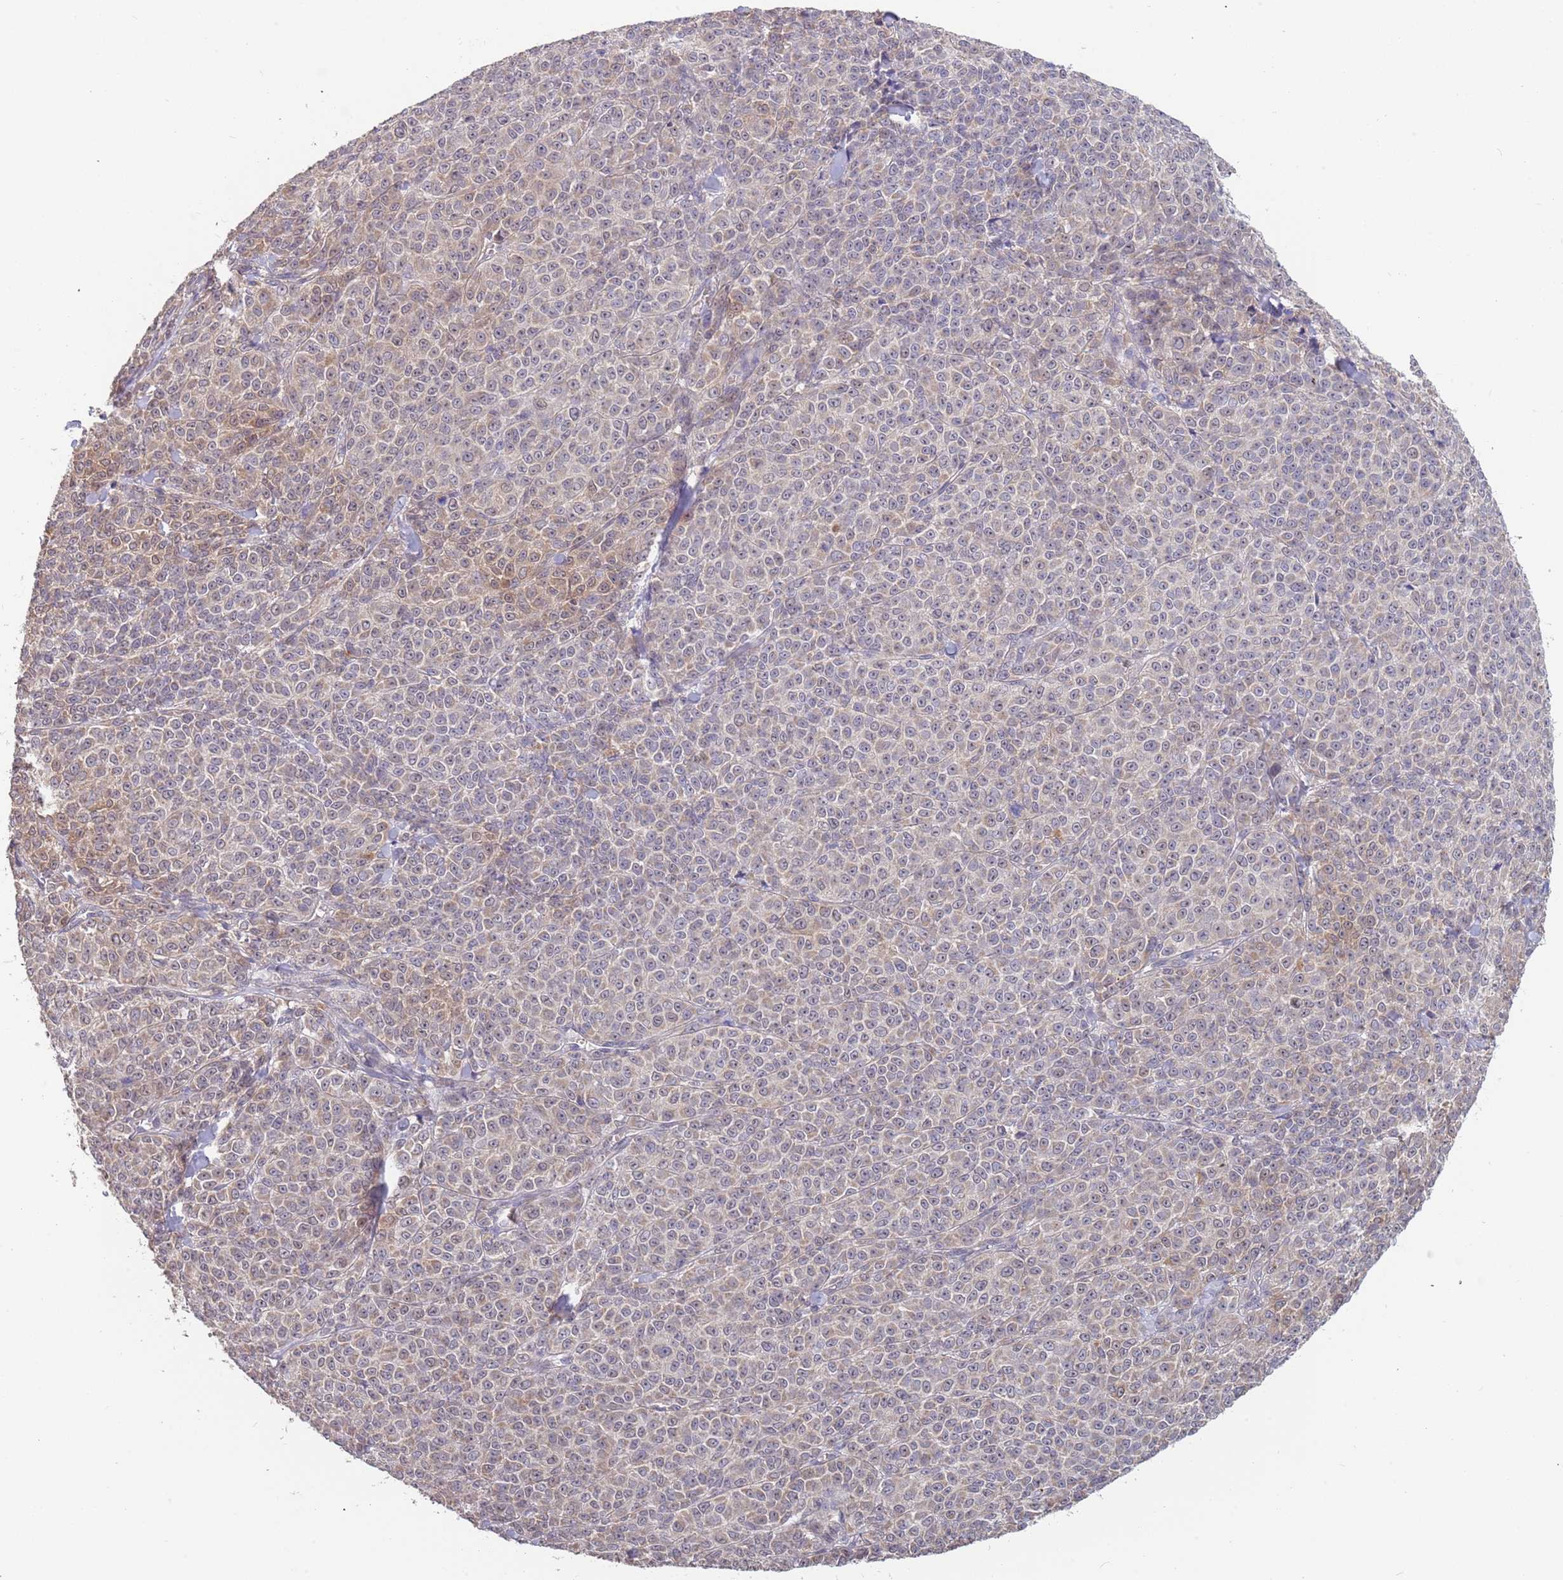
{"staining": {"intensity": "weak", "quantity": "<25%", "location": "cytoplasmic/membranous"}, "tissue": "melanoma", "cell_type": "Tumor cells", "image_type": "cancer", "snomed": [{"axis": "morphology", "description": "Normal tissue, NOS"}, {"axis": "morphology", "description": "Malignant melanoma, NOS"}, {"axis": "topography", "description": "Skin"}], "caption": "Immunohistochemical staining of human malignant melanoma exhibits no significant positivity in tumor cells.", "gene": "TMEM64", "patient": {"sex": "female", "age": 34}}